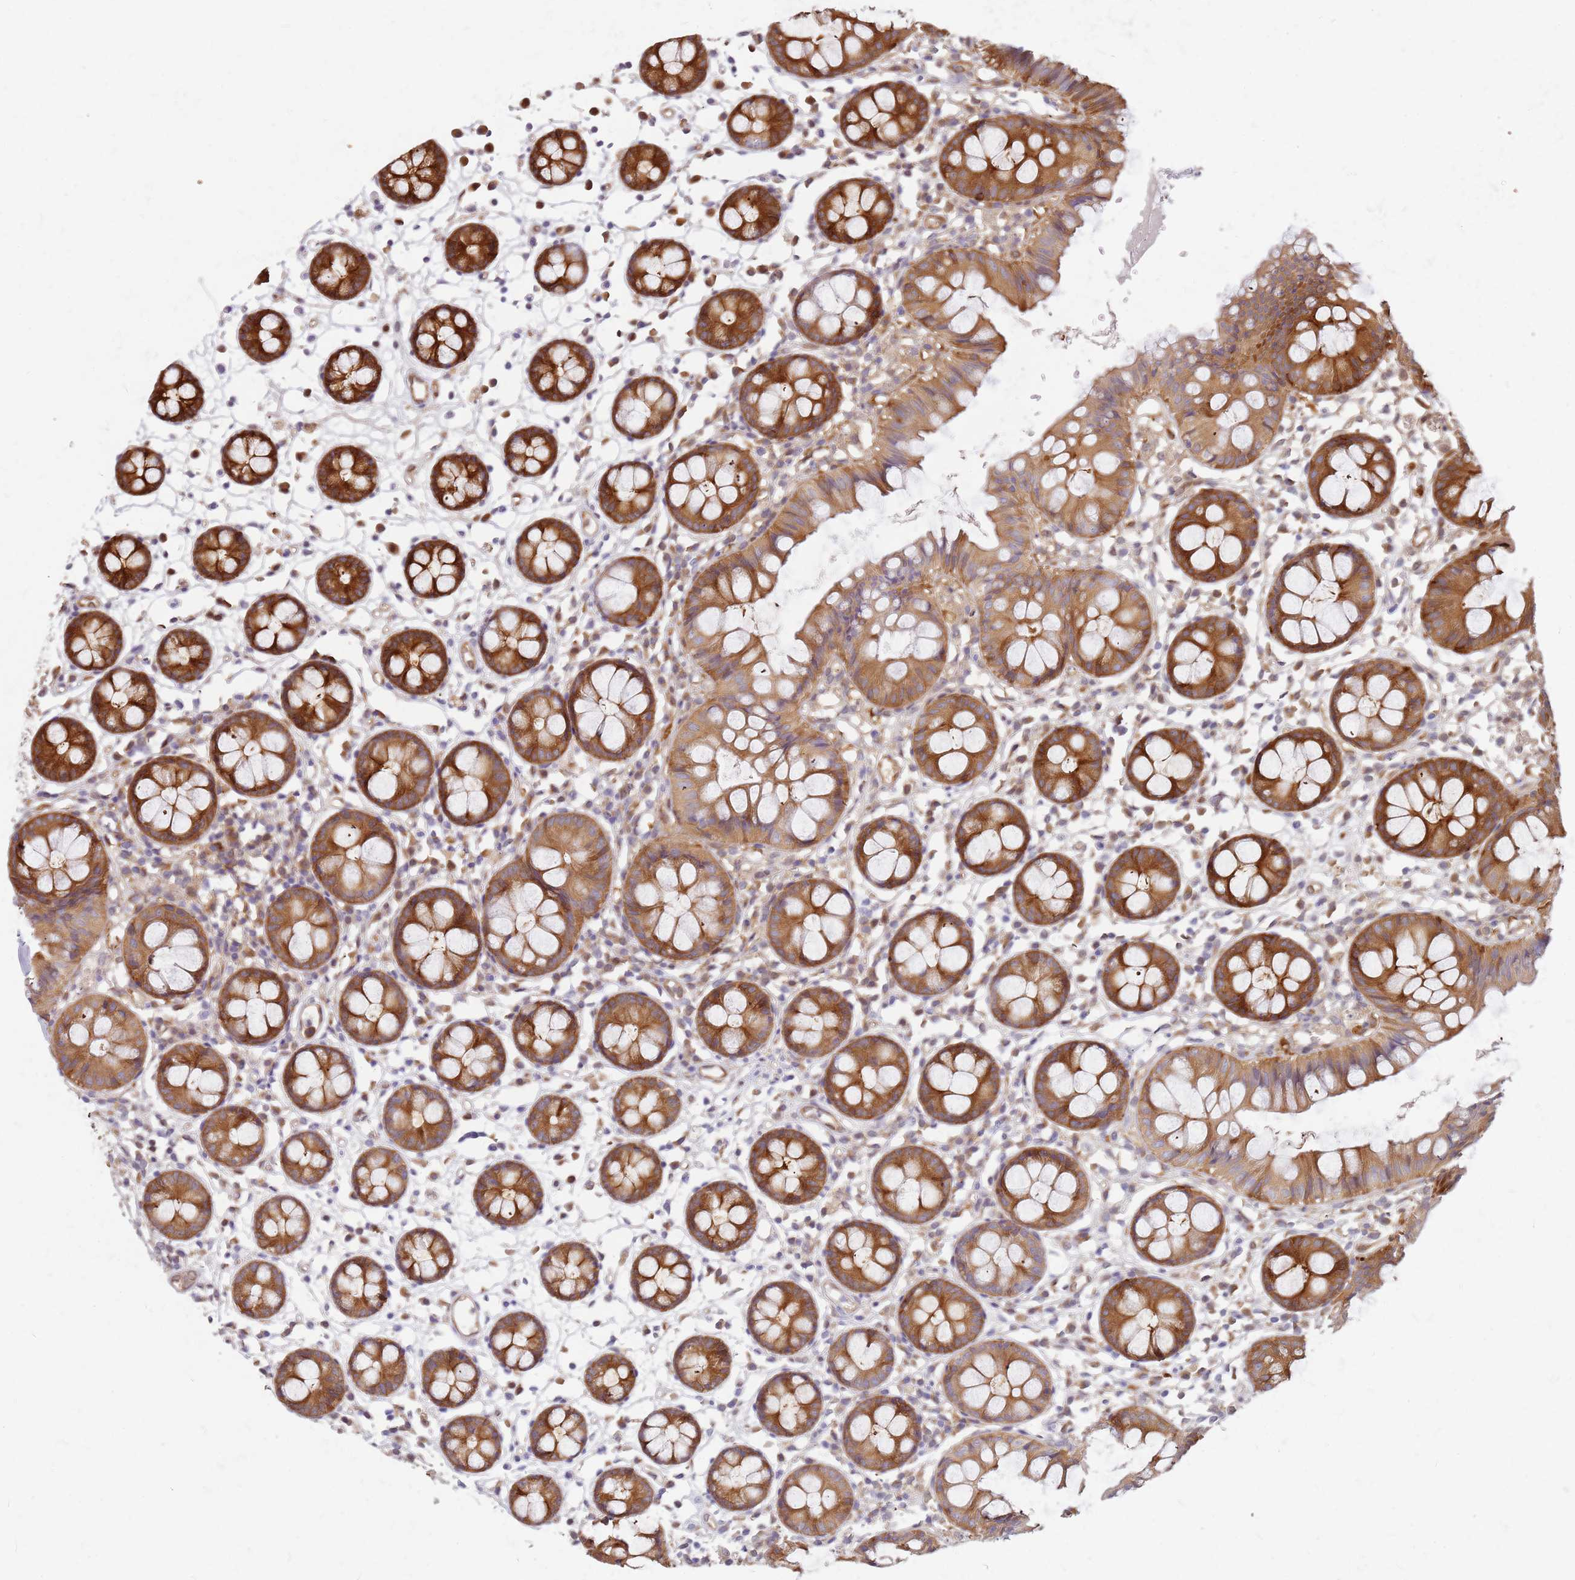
{"staining": {"intensity": "moderate", "quantity": ">75%", "location": "cytoplasmic/membranous"}, "tissue": "colon", "cell_type": "Endothelial cells", "image_type": "normal", "snomed": [{"axis": "morphology", "description": "Normal tissue, NOS"}, {"axis": "topography", "description": "Colon"}], "caption": "Human colon stained for a protein (brown) demonstrates moderate cytoplasmic/membranous positive positivity in about >75% of endothelial cells.", "gene": "HDX", "patient": {"sex": "female", "age": 84}}